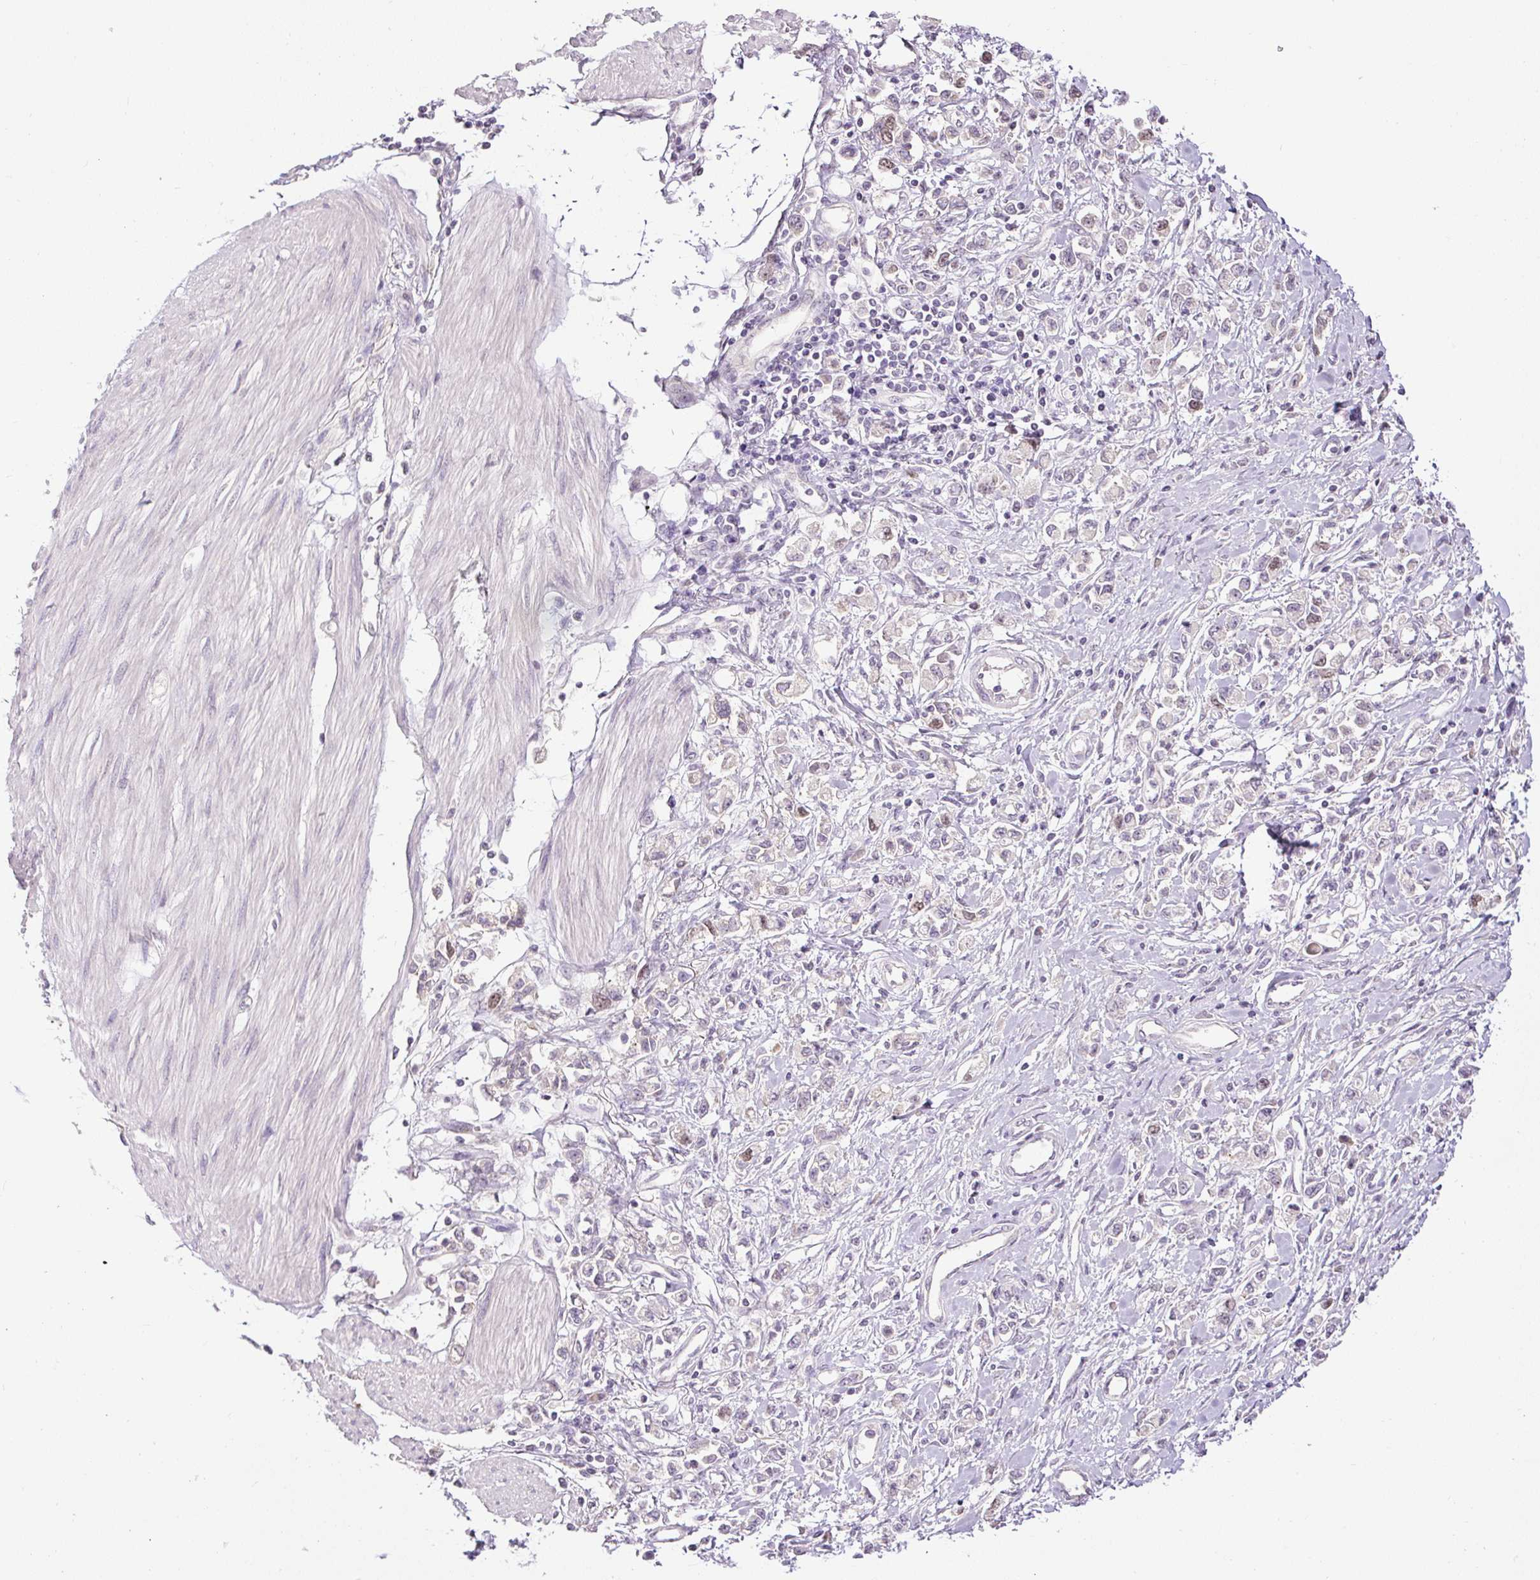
{"staining": {"intensity": "weak", "quantity": "25%-75%", "location": "nuclear"}, "tissue": "stomach cancer", "cell_type": "Tumor cells", "image_type": "cancer", "snomed": [{"axis": "morphology", "description": "Adenocarcinoma, NOS"}, {"axis": "topography", "description": "Stomach"}], "caption": "A brown stain highlights weak nuclear expression of a protein in stomach cancer tumor cells. (DAB IHC, brown staining for protein, blue staining for nuclei).", "gene": "RACGAP1", "patient": {"sex": "female", "age": 76}}